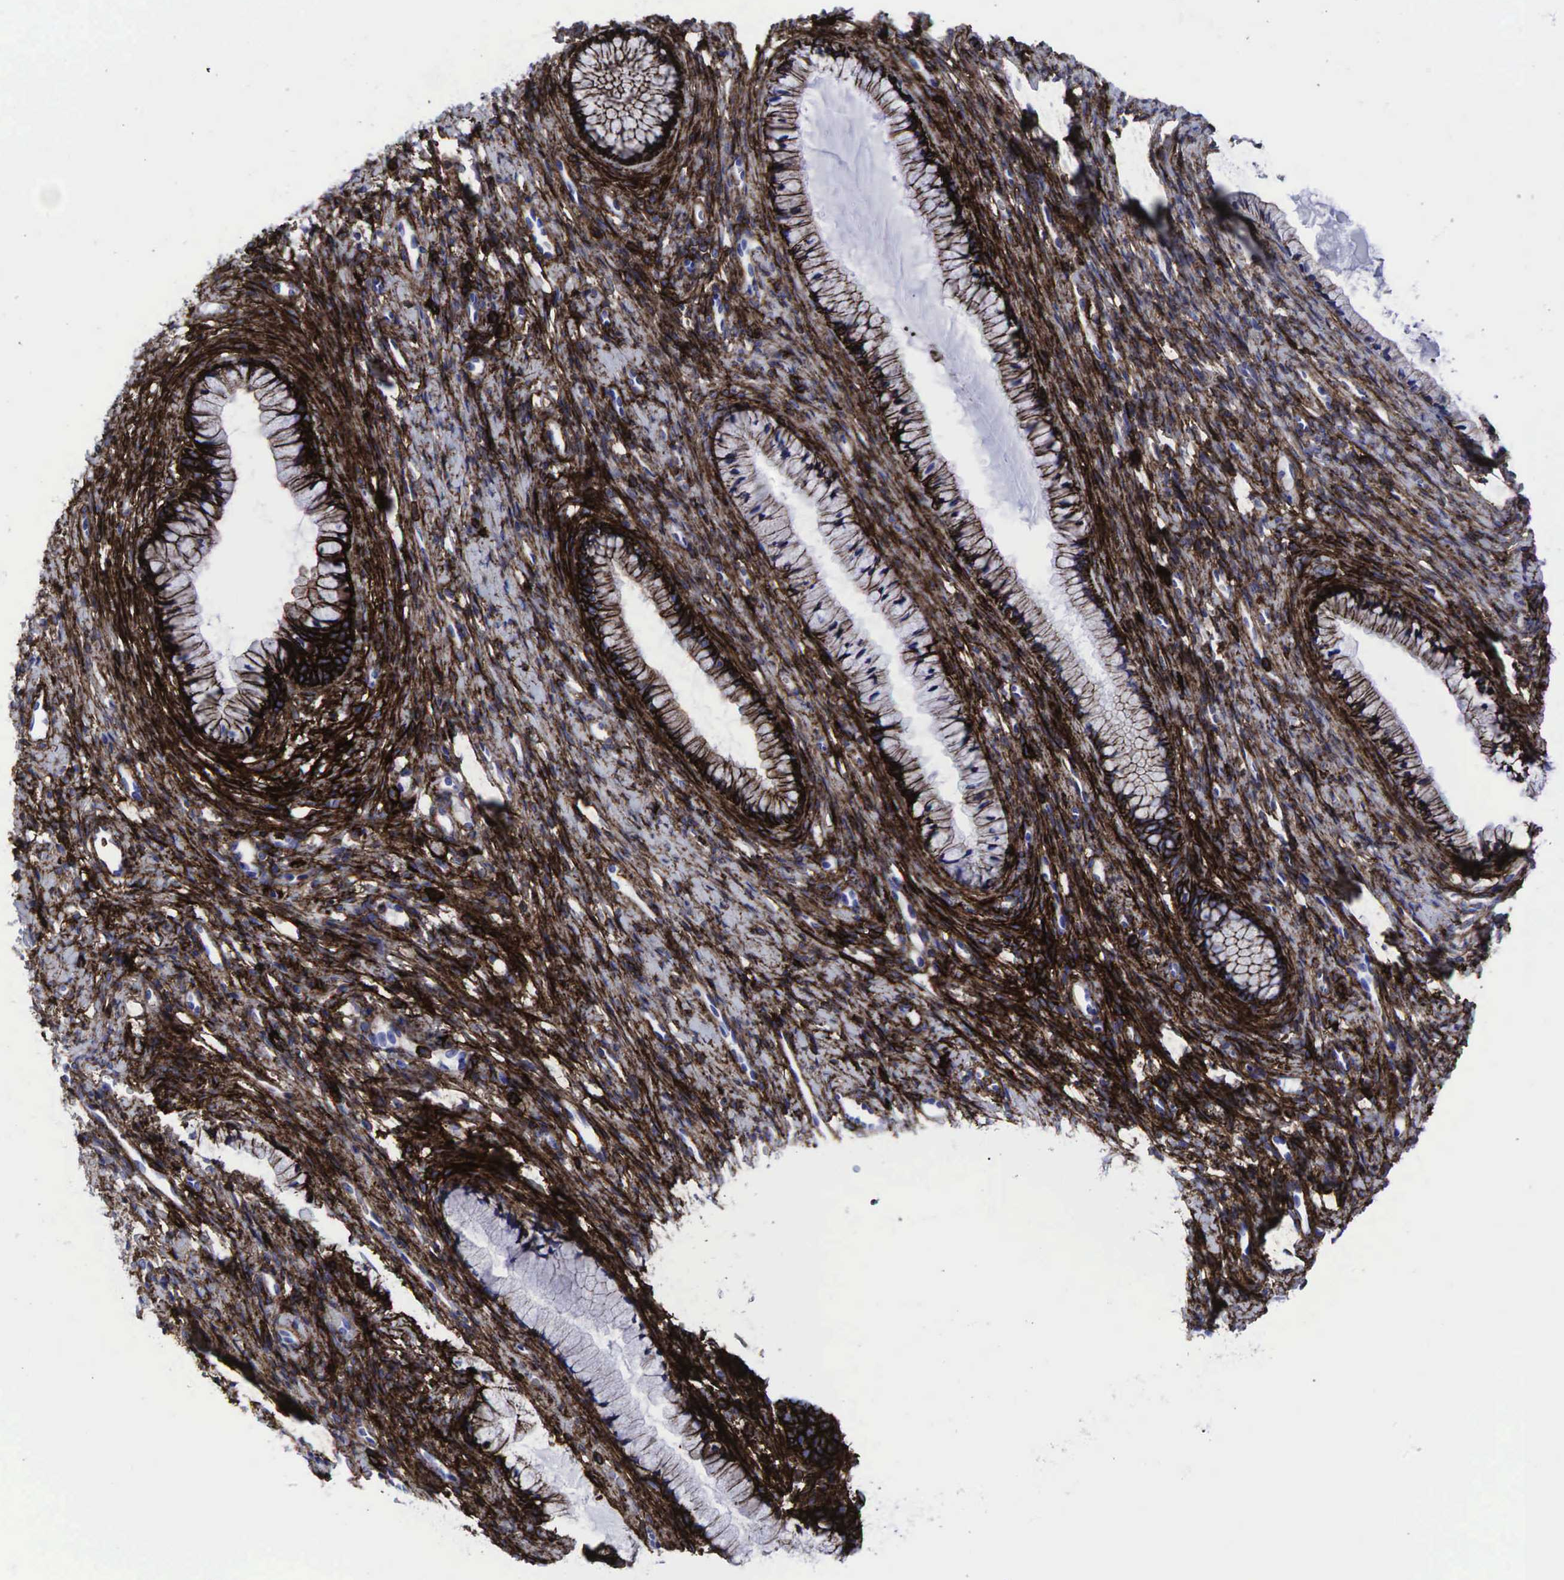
{"staining": {"intensity": "strong", "quantity": "25%-75%", "location": "cytoplasmic/membranous"}, "tissue": "cervix", "cell_type": "Glandular cells", "image_type": "normal", "snomed": [{"axis": "morphology", "description": "Normal tissue, NOS"}, {"axis": "topography", "description": "Cervix"}], "caption": "The immunohistochemical stain shows strong cytoplasmic/membranous positivity in glandular cells of unremarkable cervix. (Stains: DAB in brown, nuclei in blue, Microscopy: brightfield microscopy at high magnification).", "gene": "CD44", "patient": {"sex": "female", "age": 82}}